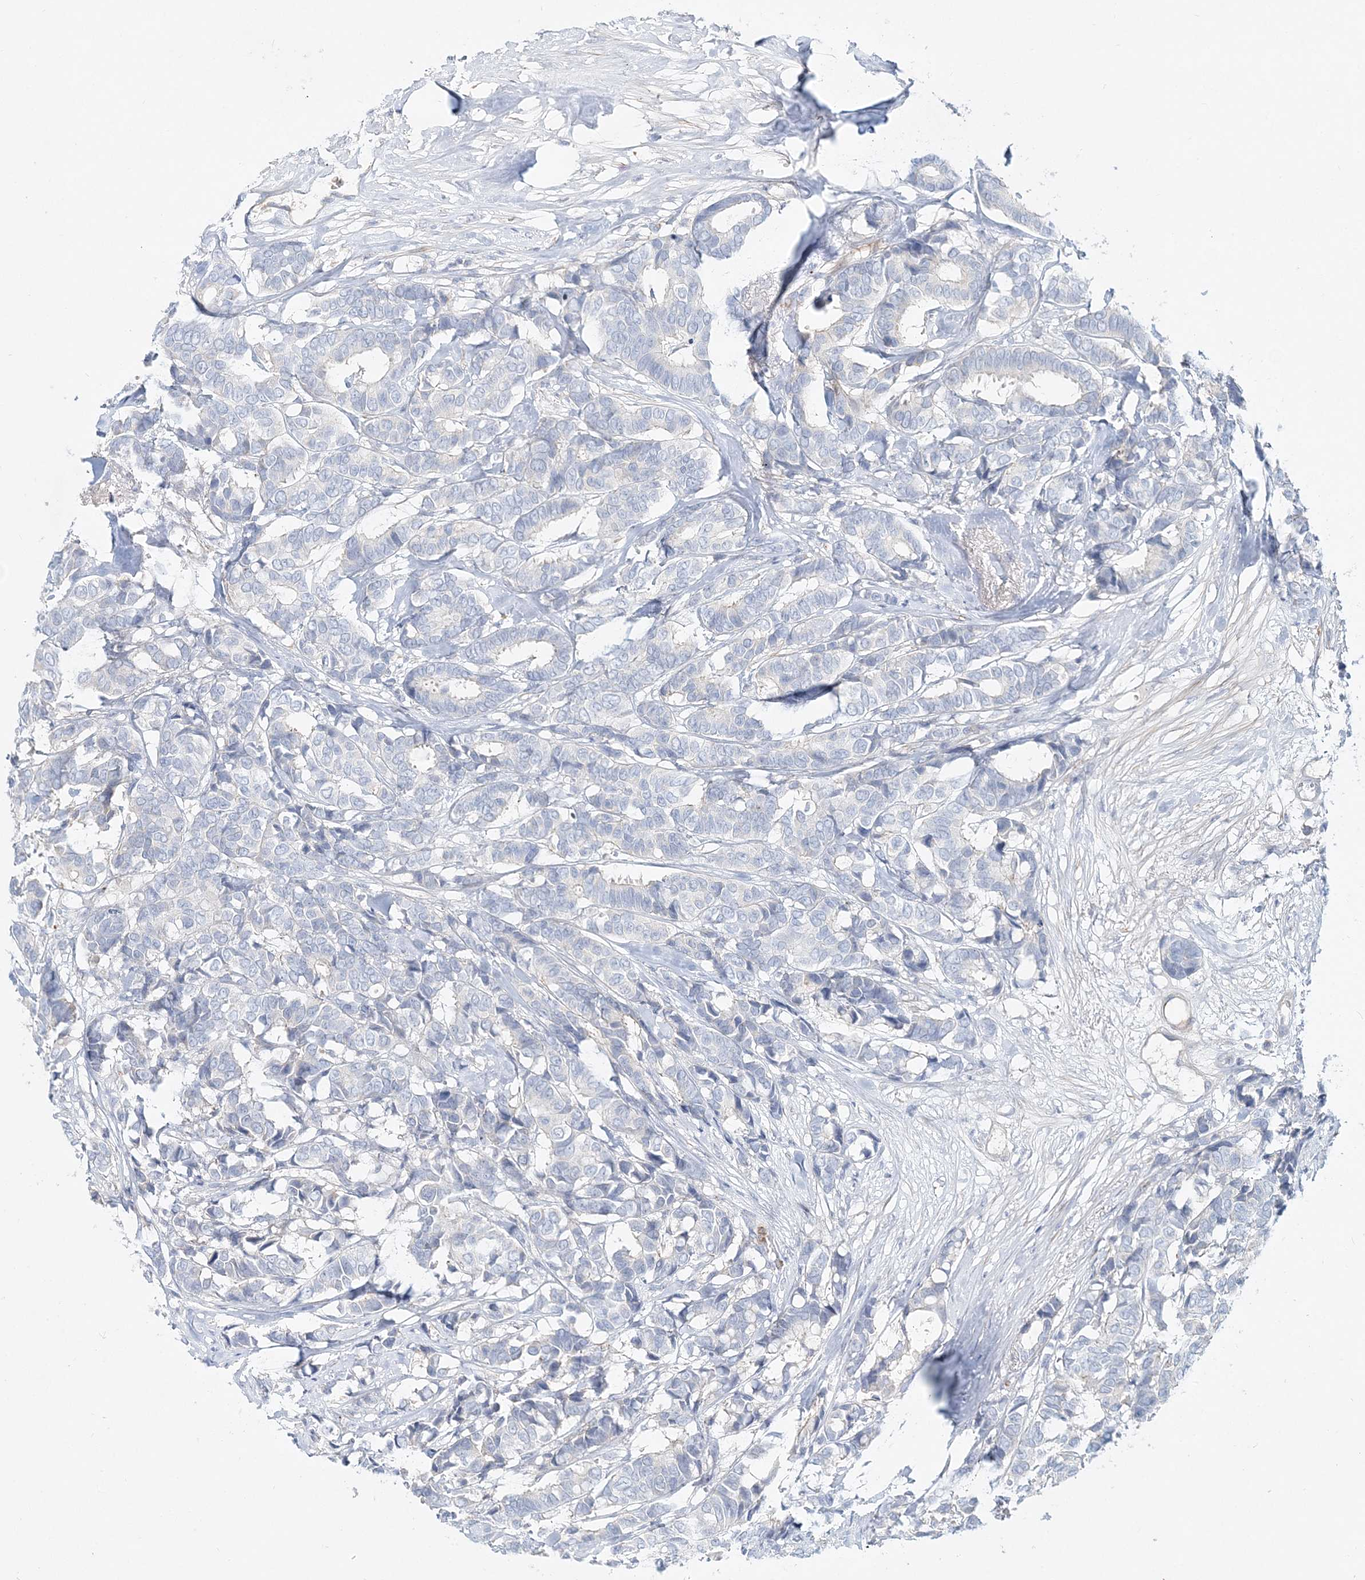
{"staining": {"intensity": "negative", "quantity": "none", "location": "none"}, "tissue": "breast cancer", "cell_type": "Tumor cells", "image_type": "cancer", "snomed": [{"axis": "morphology", "description": "Duct carcinoma"}, {"axis": "topography", "description": "Breast"}], "caption": "Immunohistochemistry (IHC) histopathology image of intraductal carcinoma (breast) stained for a protein (brown), which demonstrates no expression in tumor cells. (Brightfield microscopy of DAB immunohistochemistry (IHC) at high magnification).", "gene": "DNAH5", "patient": {"sex": "female", "age": 87}}